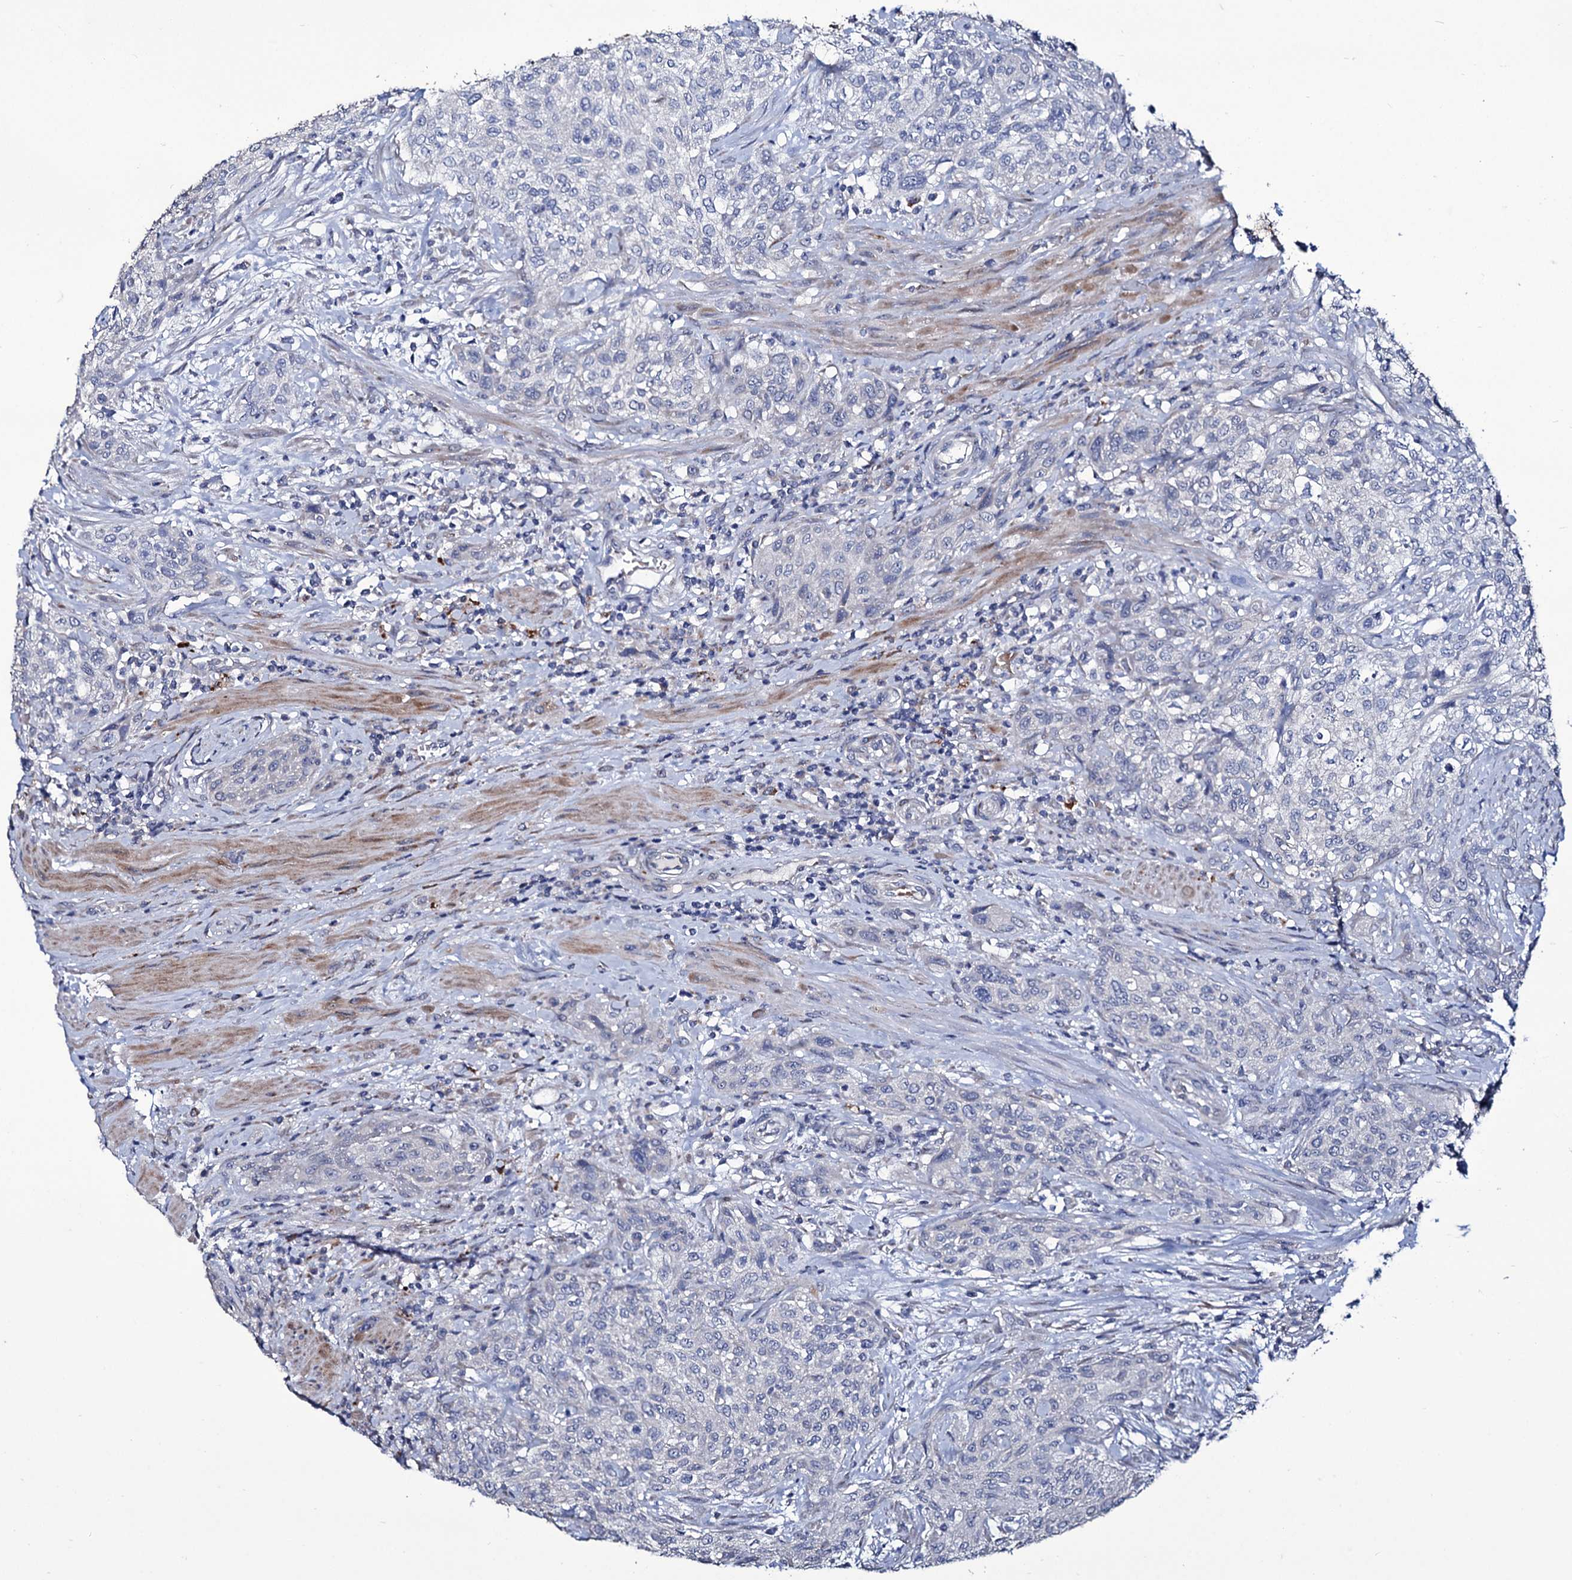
{"staining": {"intensity": "negative", "quantity": "none", "location": "none"}, "tissue": "urothelial cancer", "cell_type": "Tumor cells", "image_type": "cancer", "snomed": [{"axis": "morphology", "description": "Normal tissue, NOS"}, {"axis": "morphology", "description": "Urothelial carcinoma, NOS"}, {"axis": "topography", "description": "Urinary bladder"}, {"axis": "topography", "description": "Peripheral nerve tissue"}], "caption": "Immunohistochemistry (IHC) photomicrograph of neoplastic tissue: human transitional cell carcinoma stained with DAB displays no significant protein expression in tumor cells. Brightfield microscopy of immunohistochemistry stained with DAB (brown) and hematoxylin (blue), captured at high magnification.", "gene": "TUBGCP5", "patient": {"sex": "male", "age": 35}}